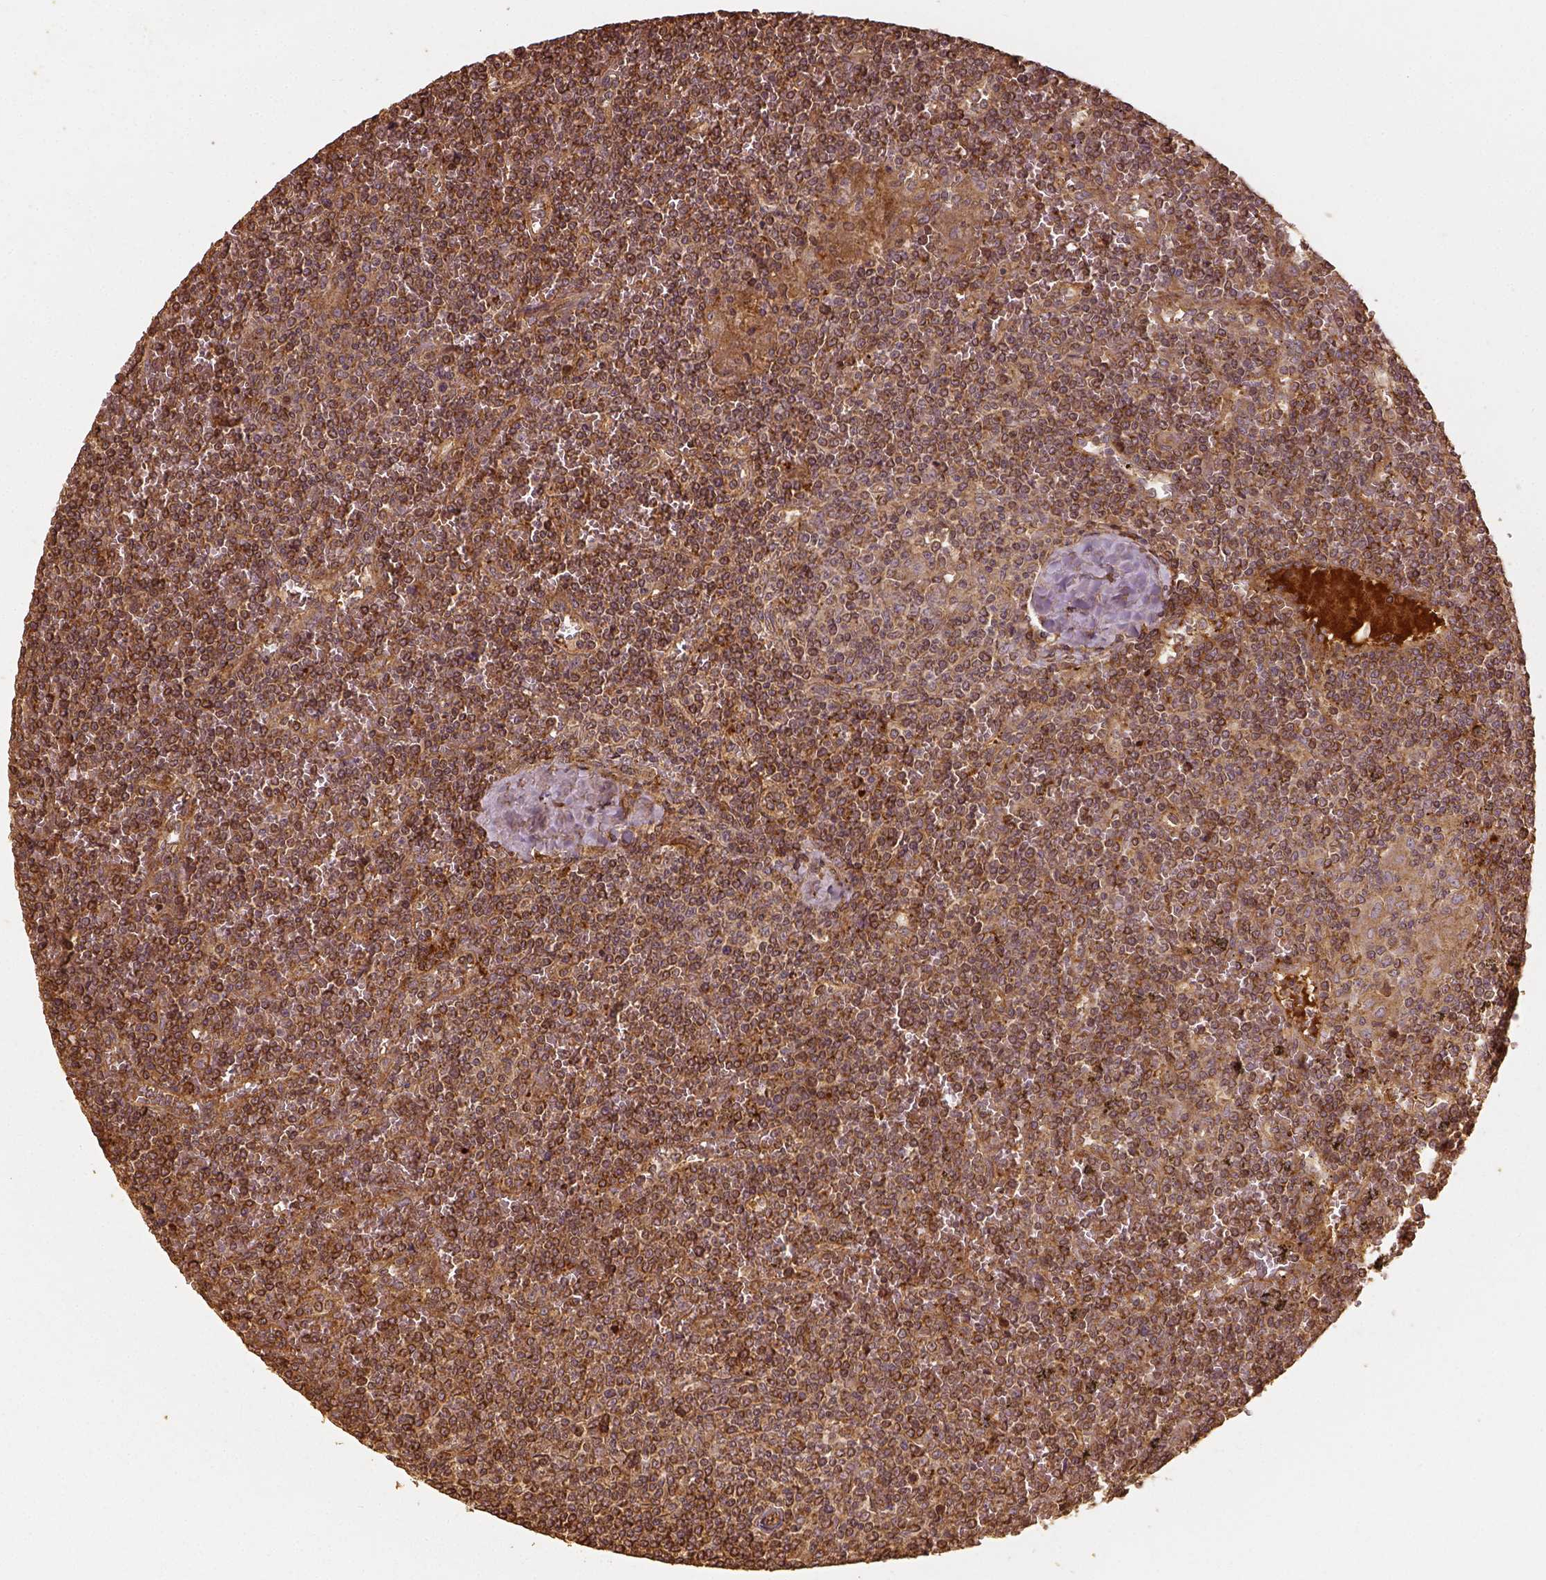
{"staining": {"intensity": "moderate", "quantity": "25%-75%", "location": "cytoplasmic/membranous"}, "tissue": "lymphoma", "cell_type": "Tumor cells", "image_type": "cancer", "snomed": [{"axis": "morphology", "description": "Malignant lymphoma, non-Hodgkin's type, Low grade"}, {"axis": "topography", "description": "Spleen"}], "caption": "A histopathology image of human malignant lymphoma, non-Hodgkin's type (low-grade) stained for a protein exhibits moderate cytoplasmic/membranous brown staining in tumor cells.", "gene": "VEGFA", "patient": {"sex": "female", "age": 19}}